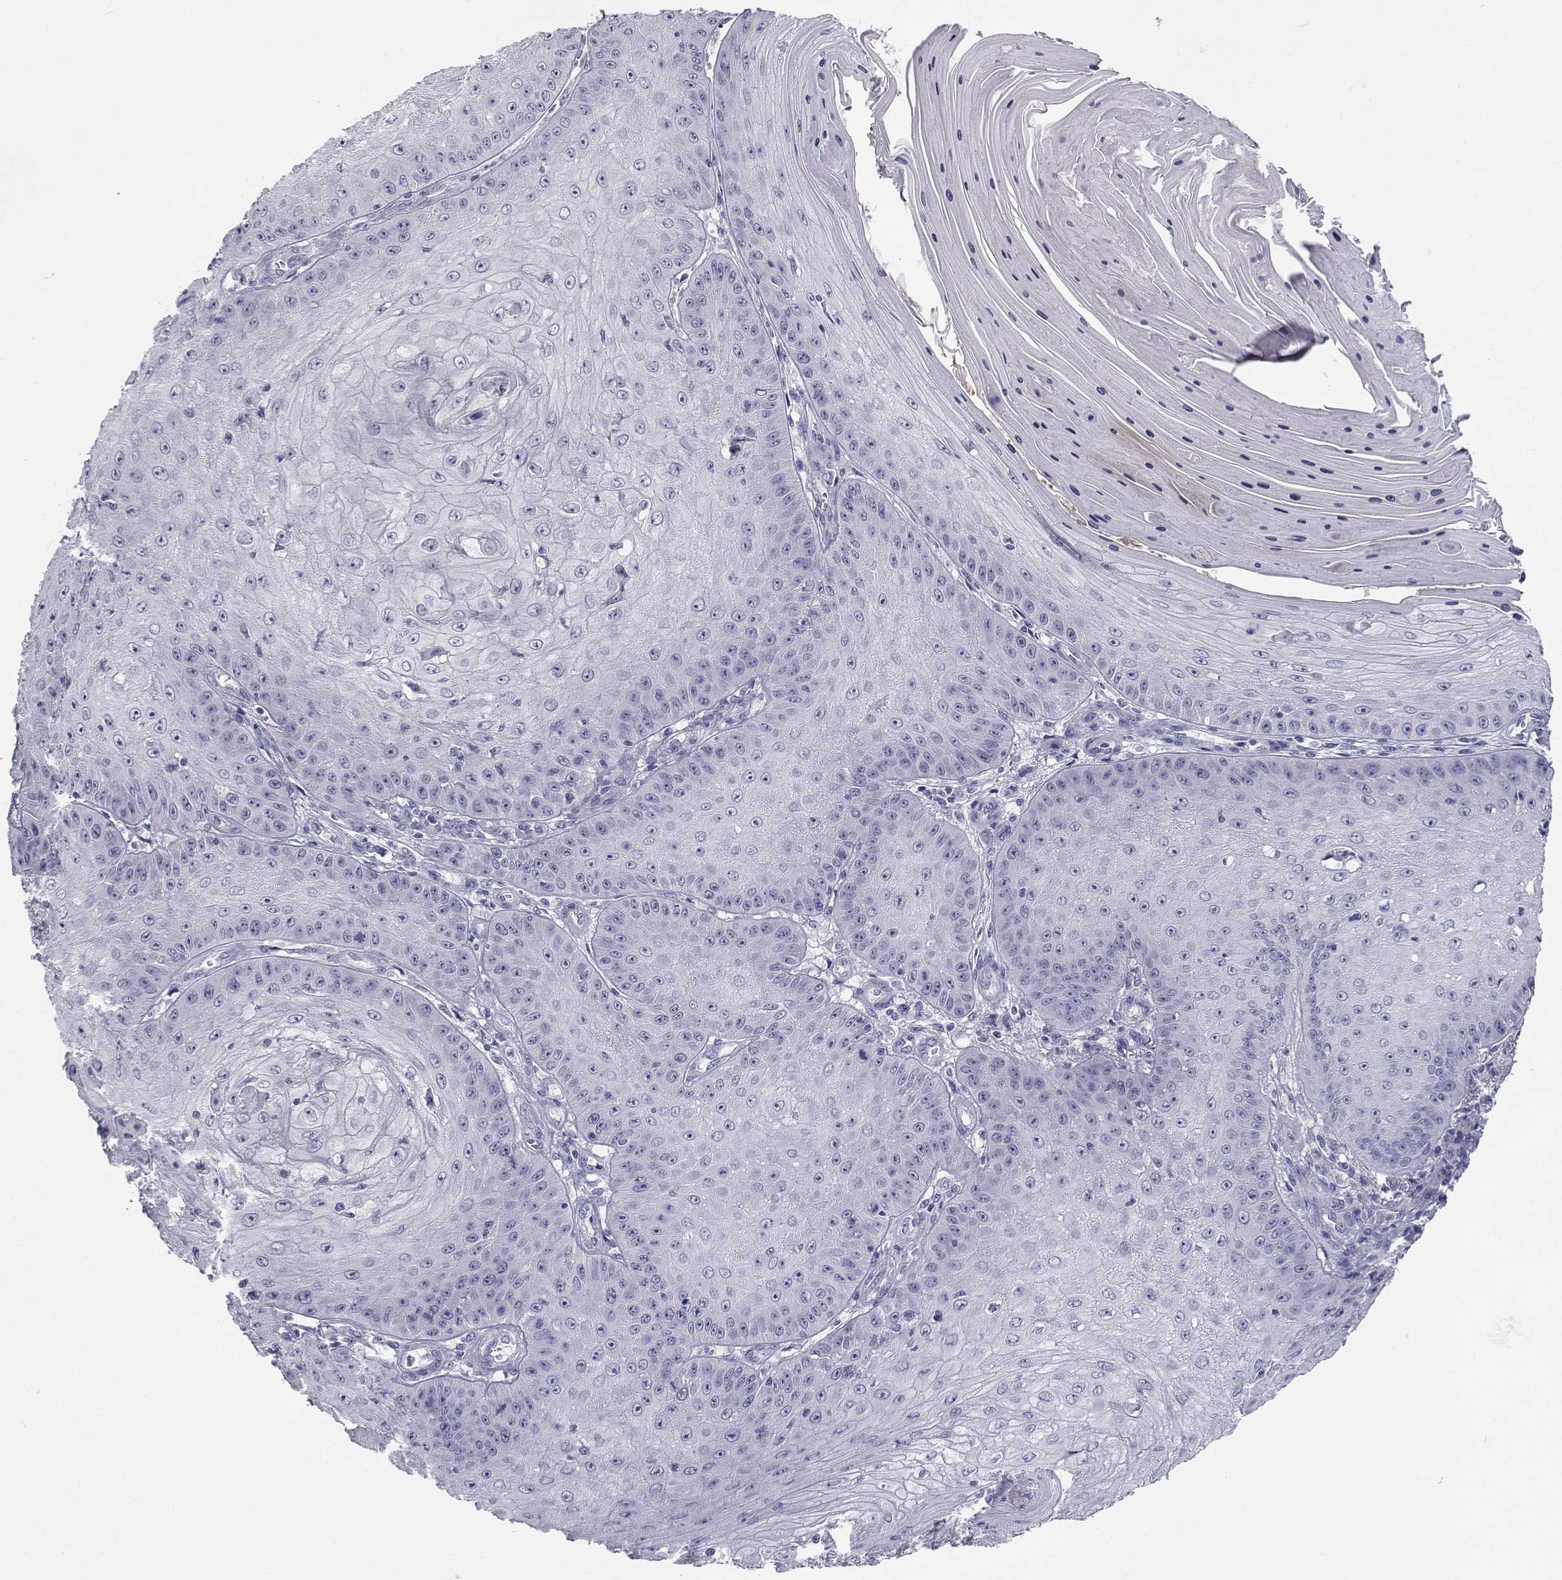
{"staining": {"intensity": "negative", "quantity": "none", "location": "none"}, "tissue": "skin cancer", "cell_type": "Tumor cells", "image_type": "cancer", "snomed": [{"axis": "morphology", "description": "Squamous cell carcinoma, NOS"}, {"axis": "topography", "description": "Skin"}], "caption": "Tumor cells show no significant protein positivity in skin cancer.", "gene": "SLC6A3", "patient": {"sex": "male", "age": 70}}